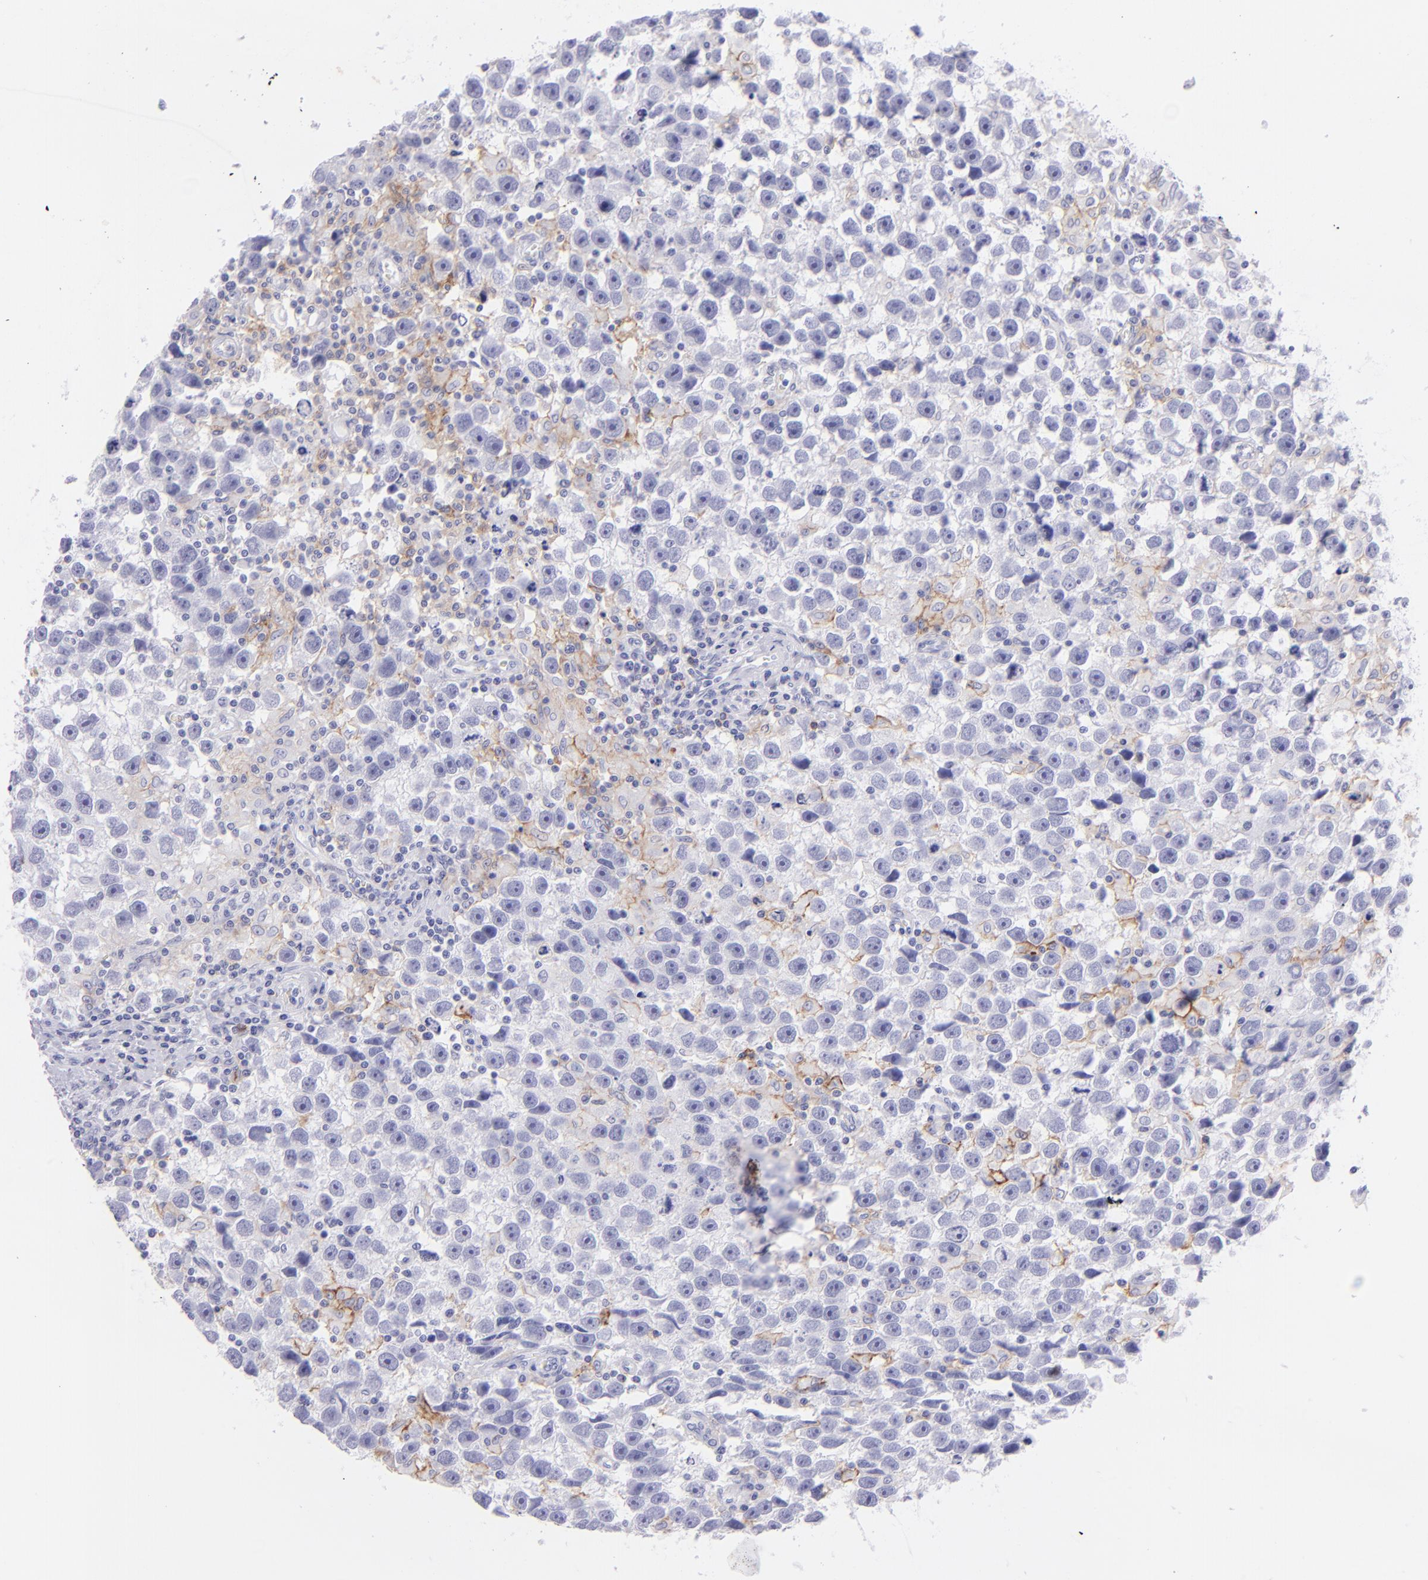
{"staining": {"intensity": "weak", "quantity": "<25%", "location": "cytoplasmic/membranous"}, "tissue": "testis cancer", "cell_type": "Tumor cells", "image_type": "cancer", "snomed": [{"axis": "morphology", "description": "Seminoma, NOS"}, {"axis": "topography", "description": "Testis"}], "caption": "High power microscopy photomicrograph of an immunohistochemistry photomicrograph of testis cancer (seminoma), revealing no significant positivity in tumor cells.", "gene": "CD72", "patient": {"sex": "male", "age": 43}}